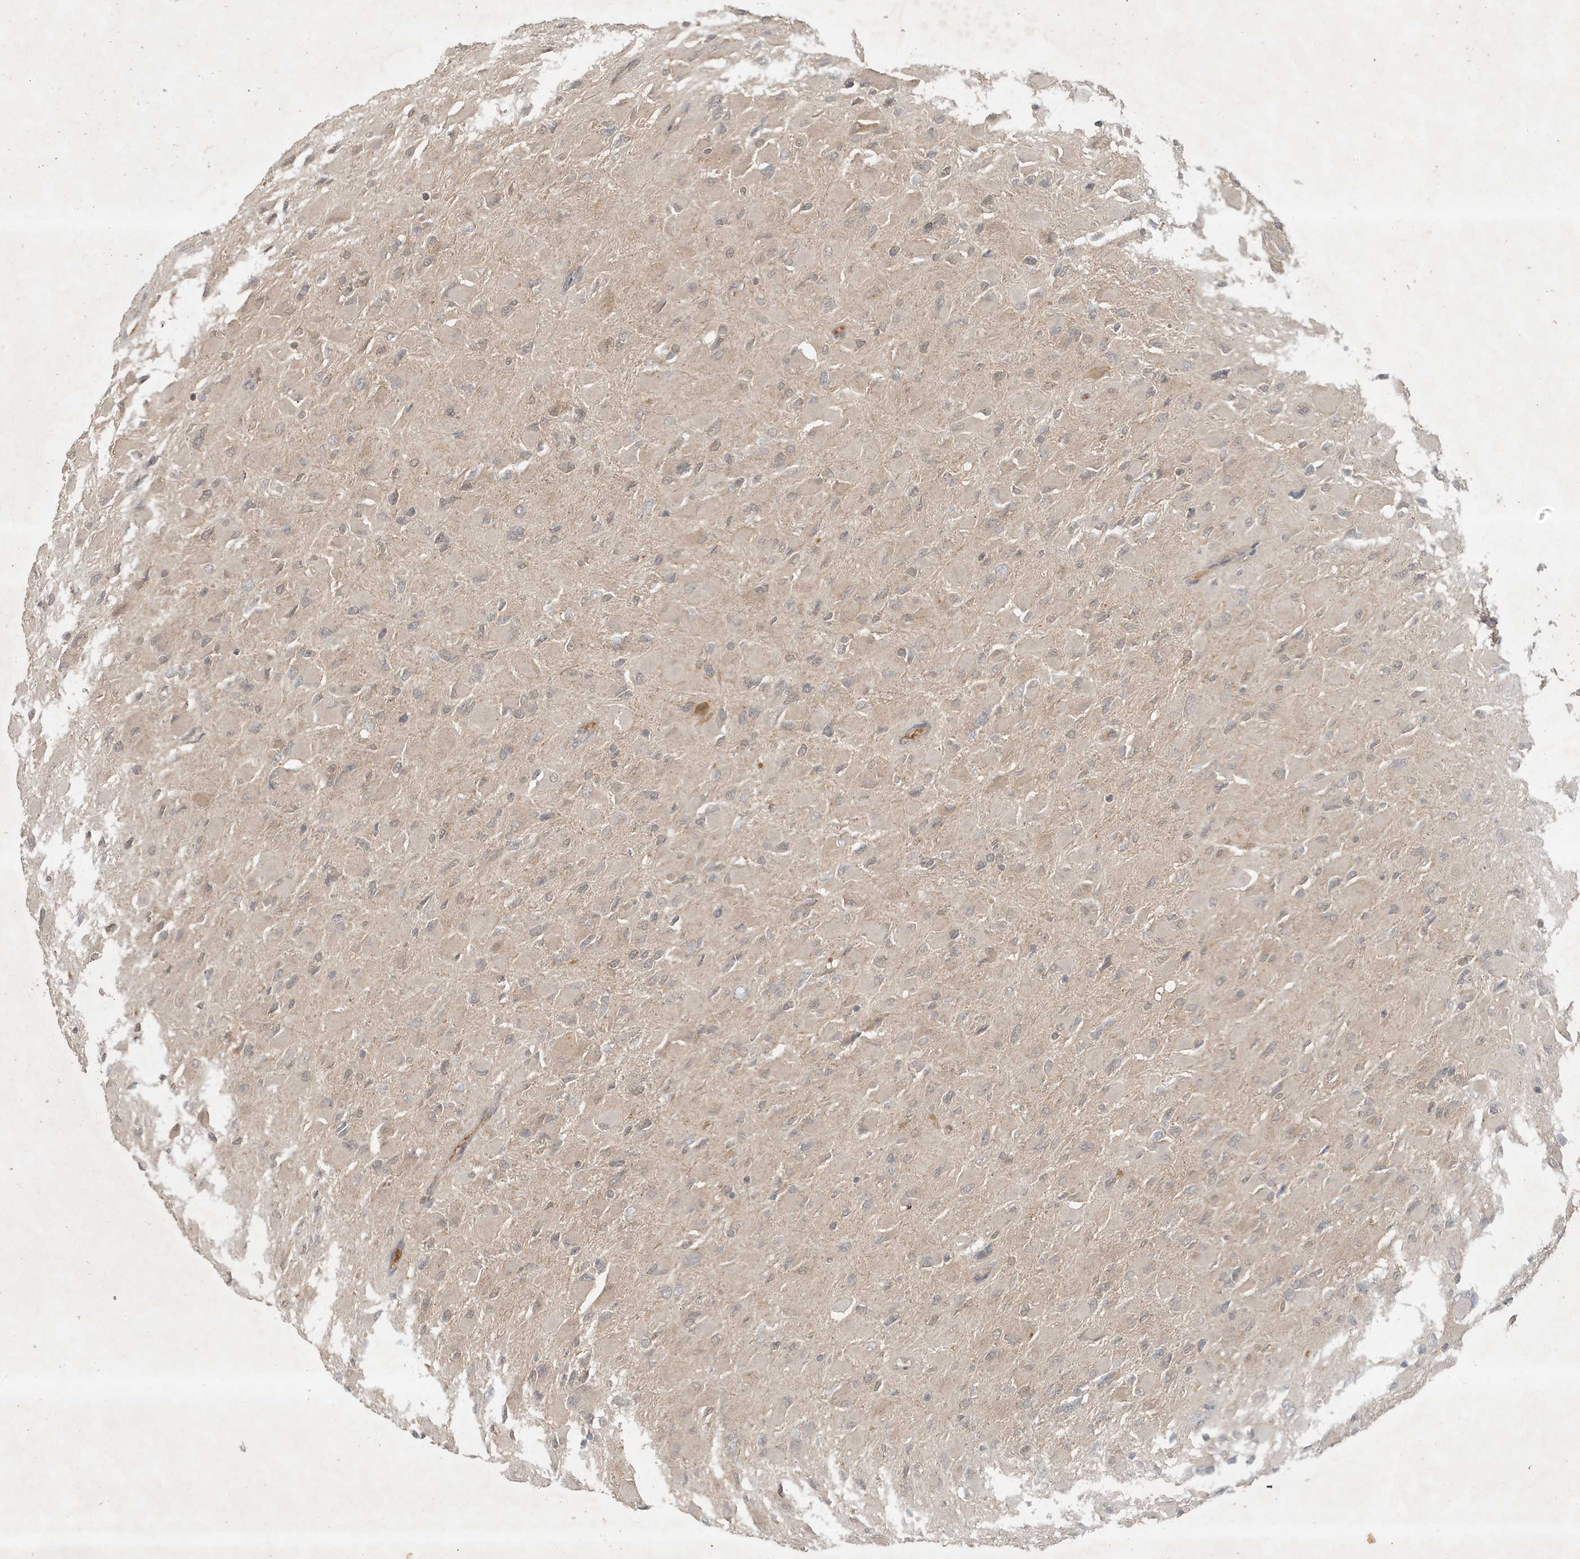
{"staining": {"intensity": "weak", "quantity": ">75%", "location": "cytoplasmic/membranous"}, "tissue": "glioma", "cell_type": "Tumor cells", "image_type": "cancer", "snomed": [{"axis": "morphology", "description": "Glioma, malignant, High grade"}, {"axis": "topography", "description": "Cerebral cortex"}], "caption": "DAB immunohistochemical staining of human high-grade glioma (malignant) demonstrates weak cytoplasmic/membranous protein staining in approximately >75% of tumor cells.", "gene": "ABCB9", "patient": {"sex": "female", "age": 36}}